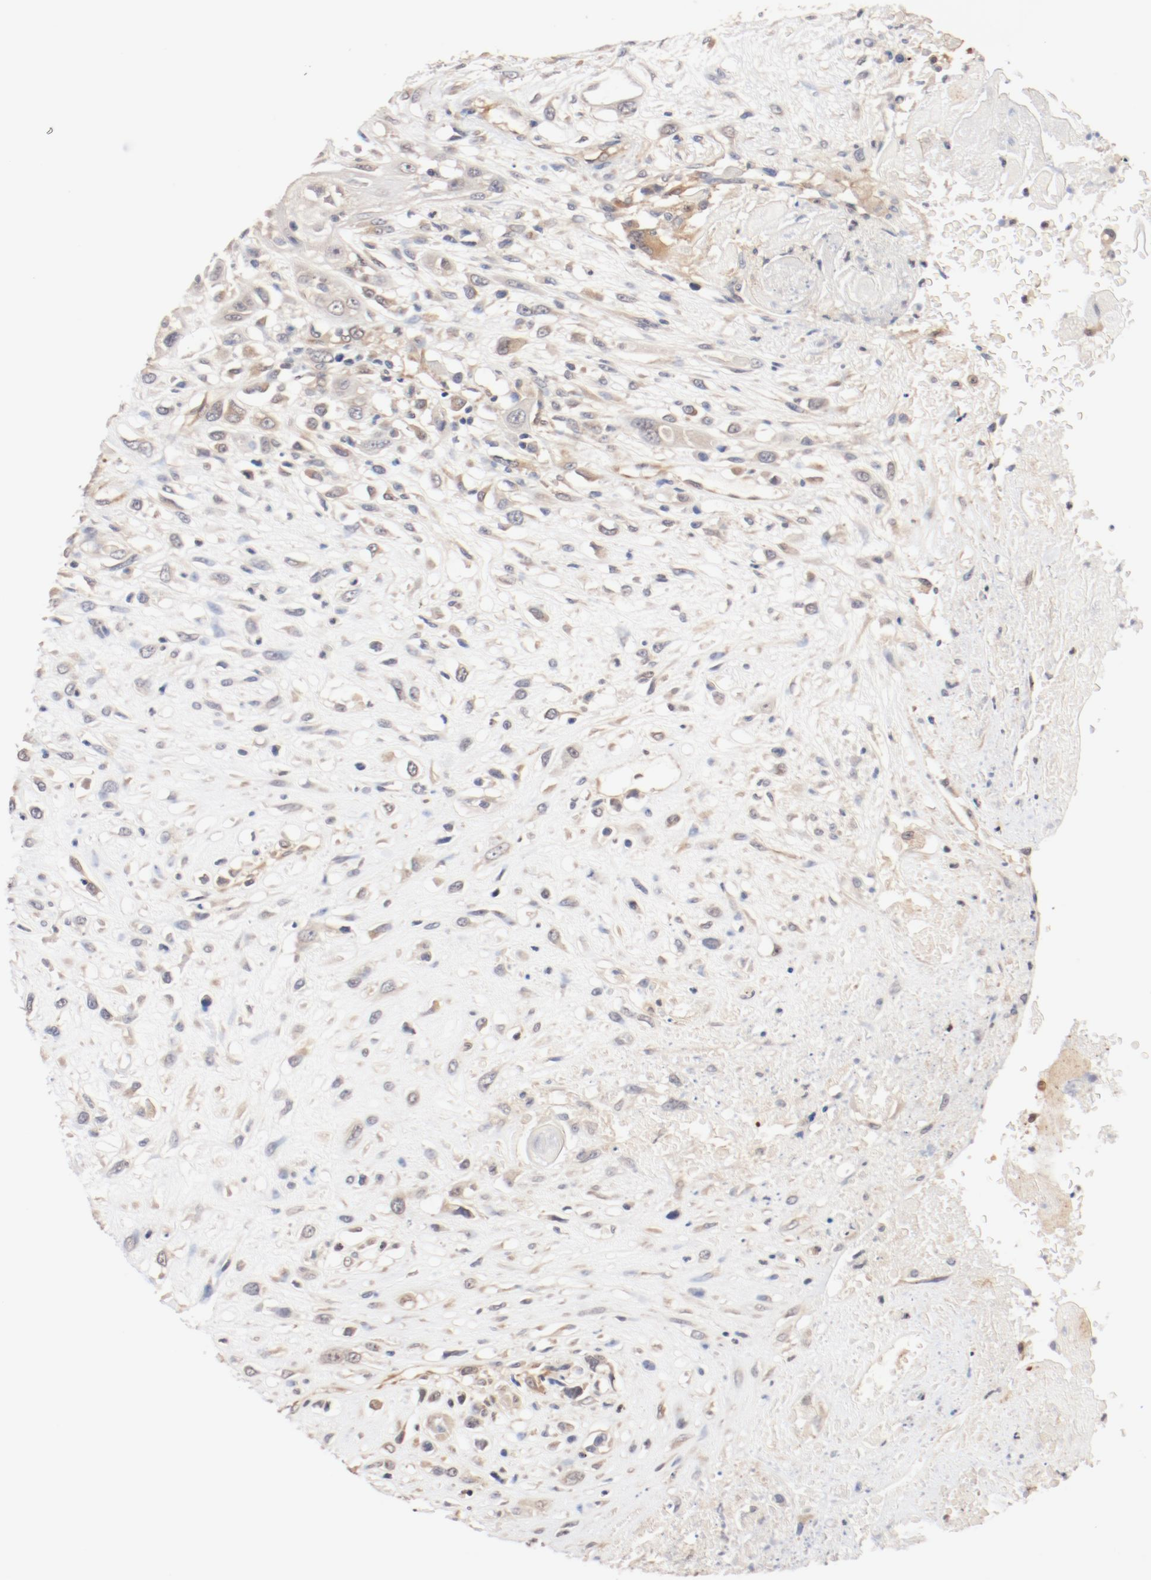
{"staining": {"intensity": "weak", "quantity": "<25%", "location": "cytoplasmic/membranous"}, "tissue": "head and neck cancer", "cell_type": "Tumor cells", "image_type": "cancer", "snomed": [{"axis": "morphology", "description": "Necrosis, NOS"}, {"axis": "morphology", "description": "Neoplasm, malignant, NOS"}, {"axis": "topography", "description": "Salivary gland"}, {"axis": "topography", "description": "Head-Neck"}], "caption": "The immunohistochemistry micrograph has no significant expression in tumor cells of head and neck cancer tissue. (DAB (3,3'-diaminobenzidine) immunohistochemistry, high magnification).", "gene": "UBE2J1", "patient": {"sex": "male", "age": 43}}